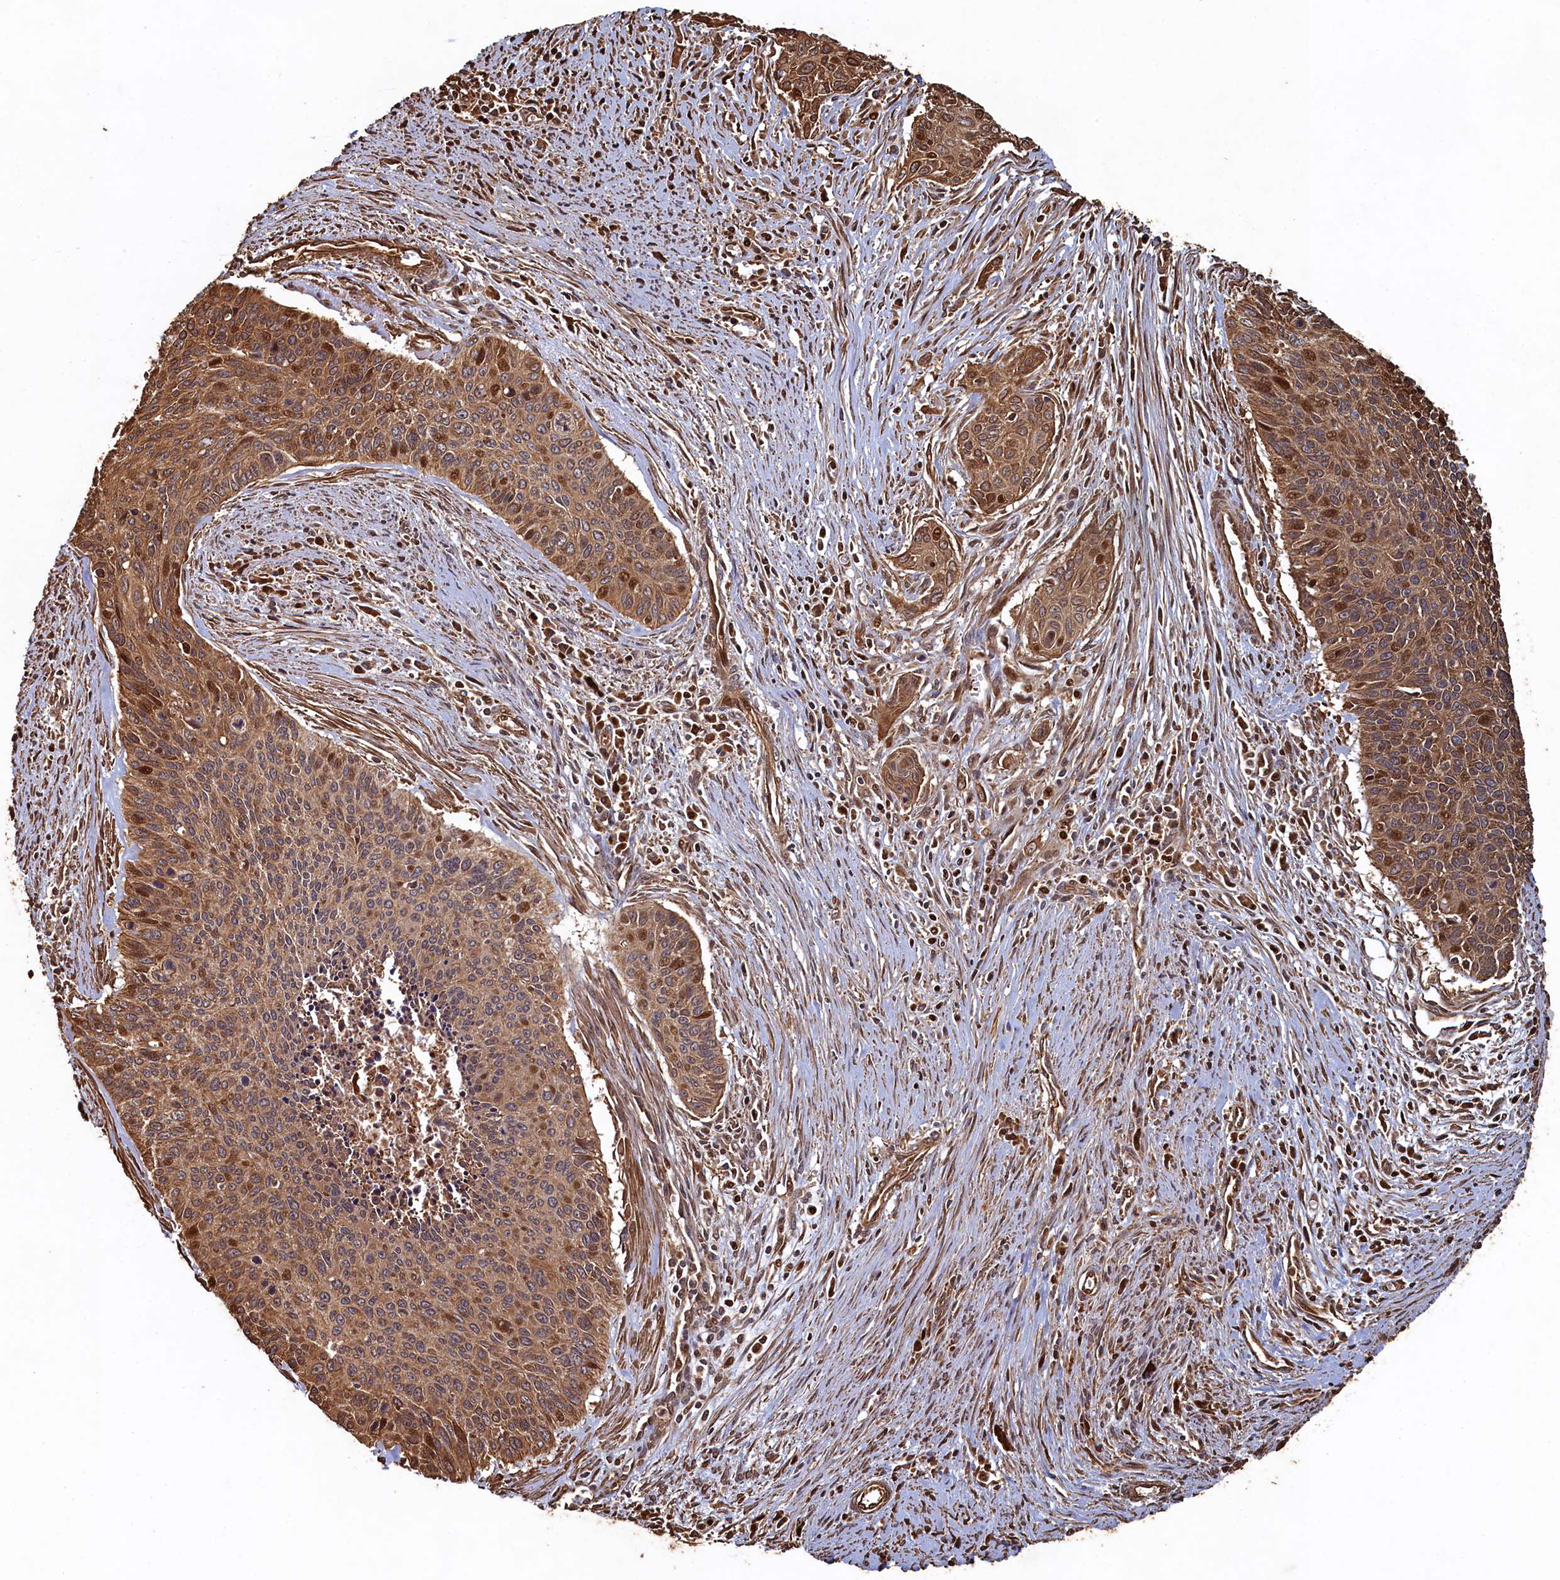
{"staining": {"intensity": "moderate", "quantity": ">75%", "location": "cytoplasmic/membranous,nuclear"}, "tissue": "cervical cancer", "cell_type": "Tumor cells", "image_type": "cancer", "snomed": [{"axis": "morphology", "description": "Squamous cell carcinoma, NOS"}, {"axis": "topography", "description": "Cervix"}], "caption": "Human squamous cell carcinoma (cervical) stained for a protein (brown) demonstrates moderate cytoplasmic/membranous and nuclear positive positivity in approximately >75% of tumor cells.", "gene": "PIGN", "patient": {"sex": "female", "age": 55}}